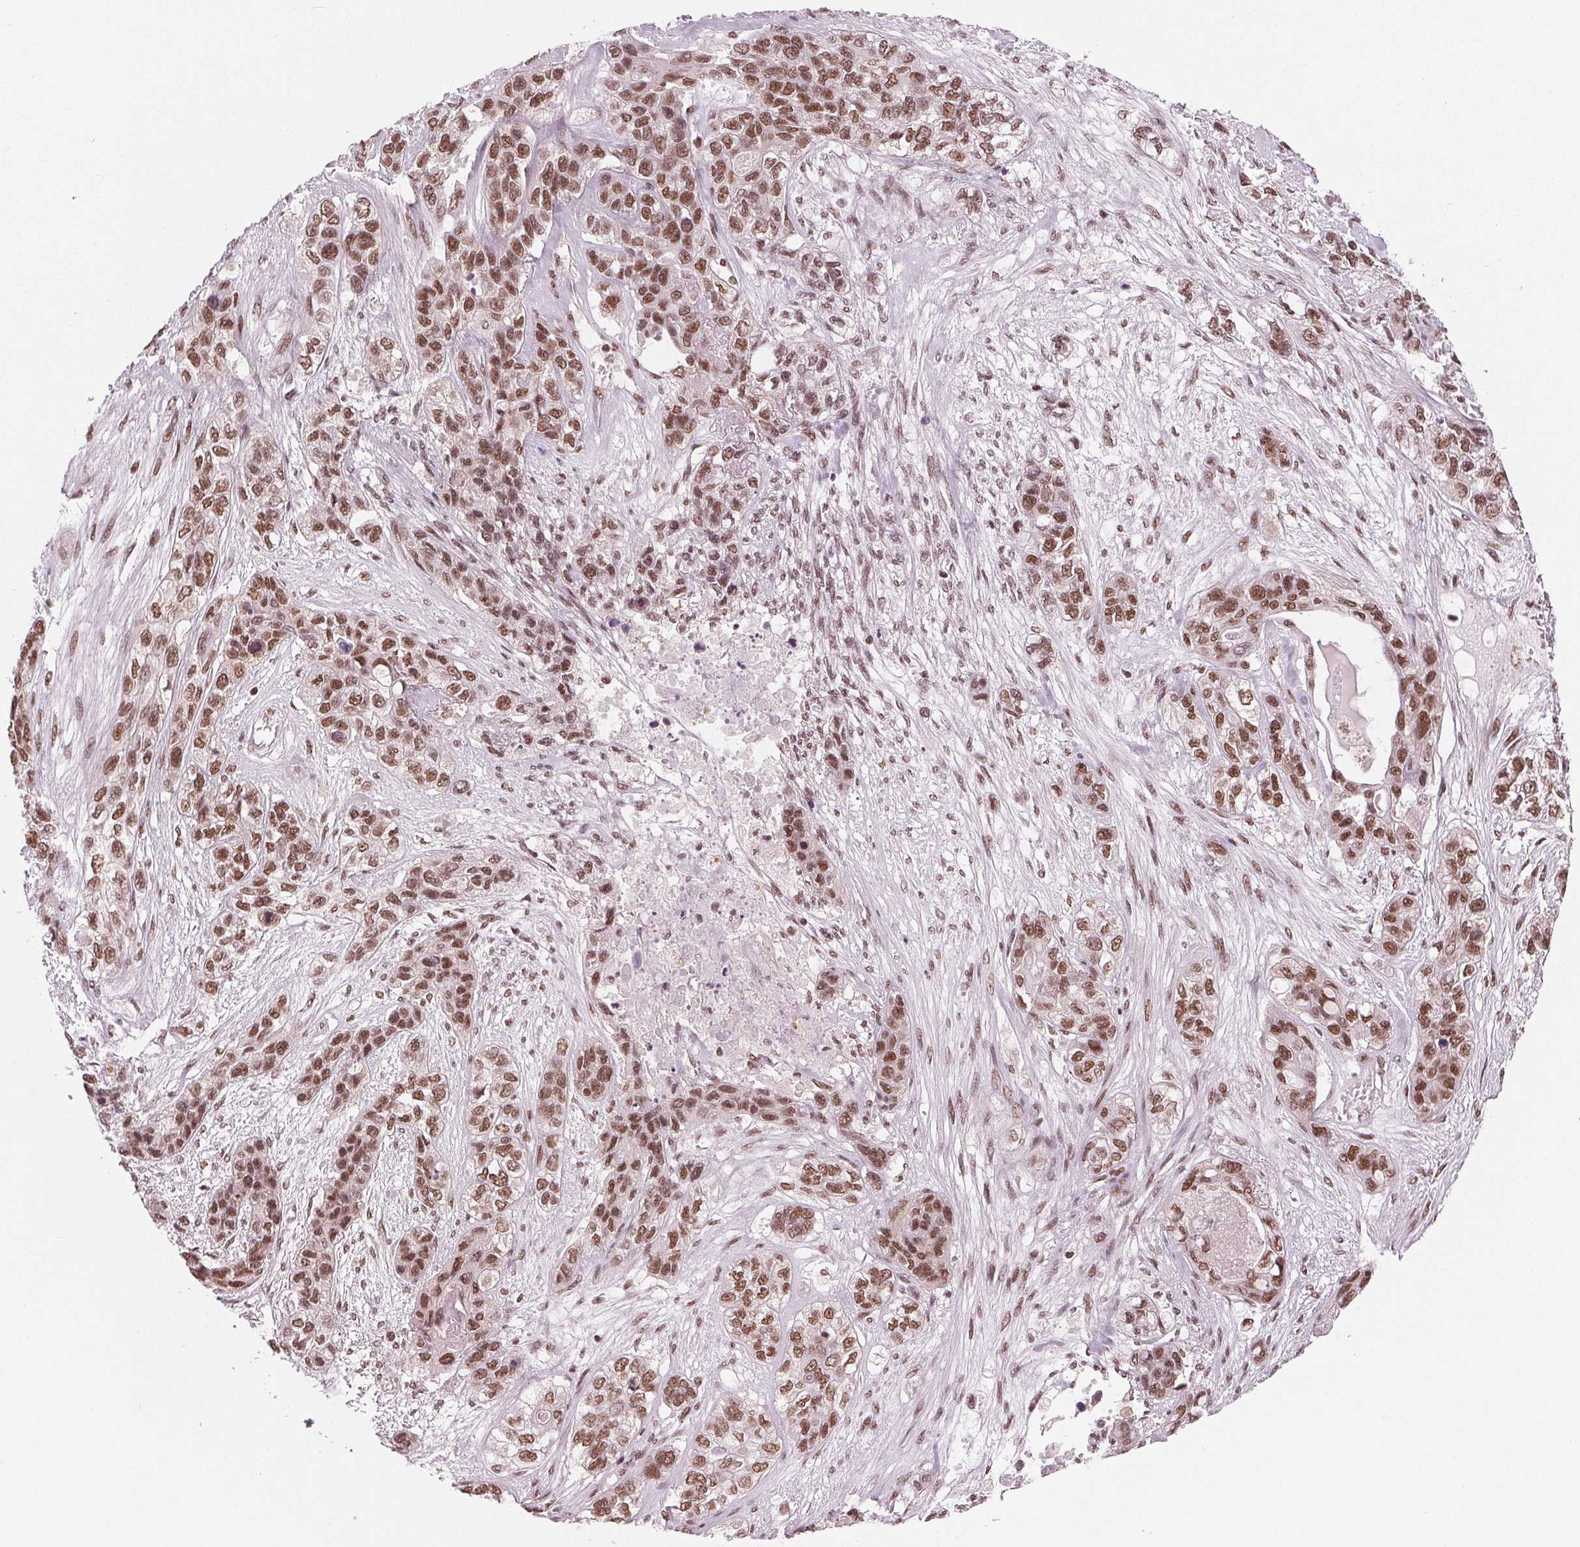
{"staining": {"intensity": "moderate", "quantity": ">75%", "location": "nuclear"}, "tissue": "lung cancer", "cell_type": "Tumor cells", "image_type": "cancer", "snomed": [{"axis": "morphology", "description": "Squamous cell carcinoma, NOS"}, {"axis": "topography", "description": "Lung"}], "caption": "Lung cancer stained with DAB (3,3'-diaminobenzidine) immunohistochemistry (IHC) reveals medium levels of moderate nuclear staining in about >75% of tumor cells. (Stains: DAB in brown, nuclei in blue, Microscopy: brightfield microscopy at high magnification).", "gene": "LSM2", "patient": {"sex": "female", "age": 70}}